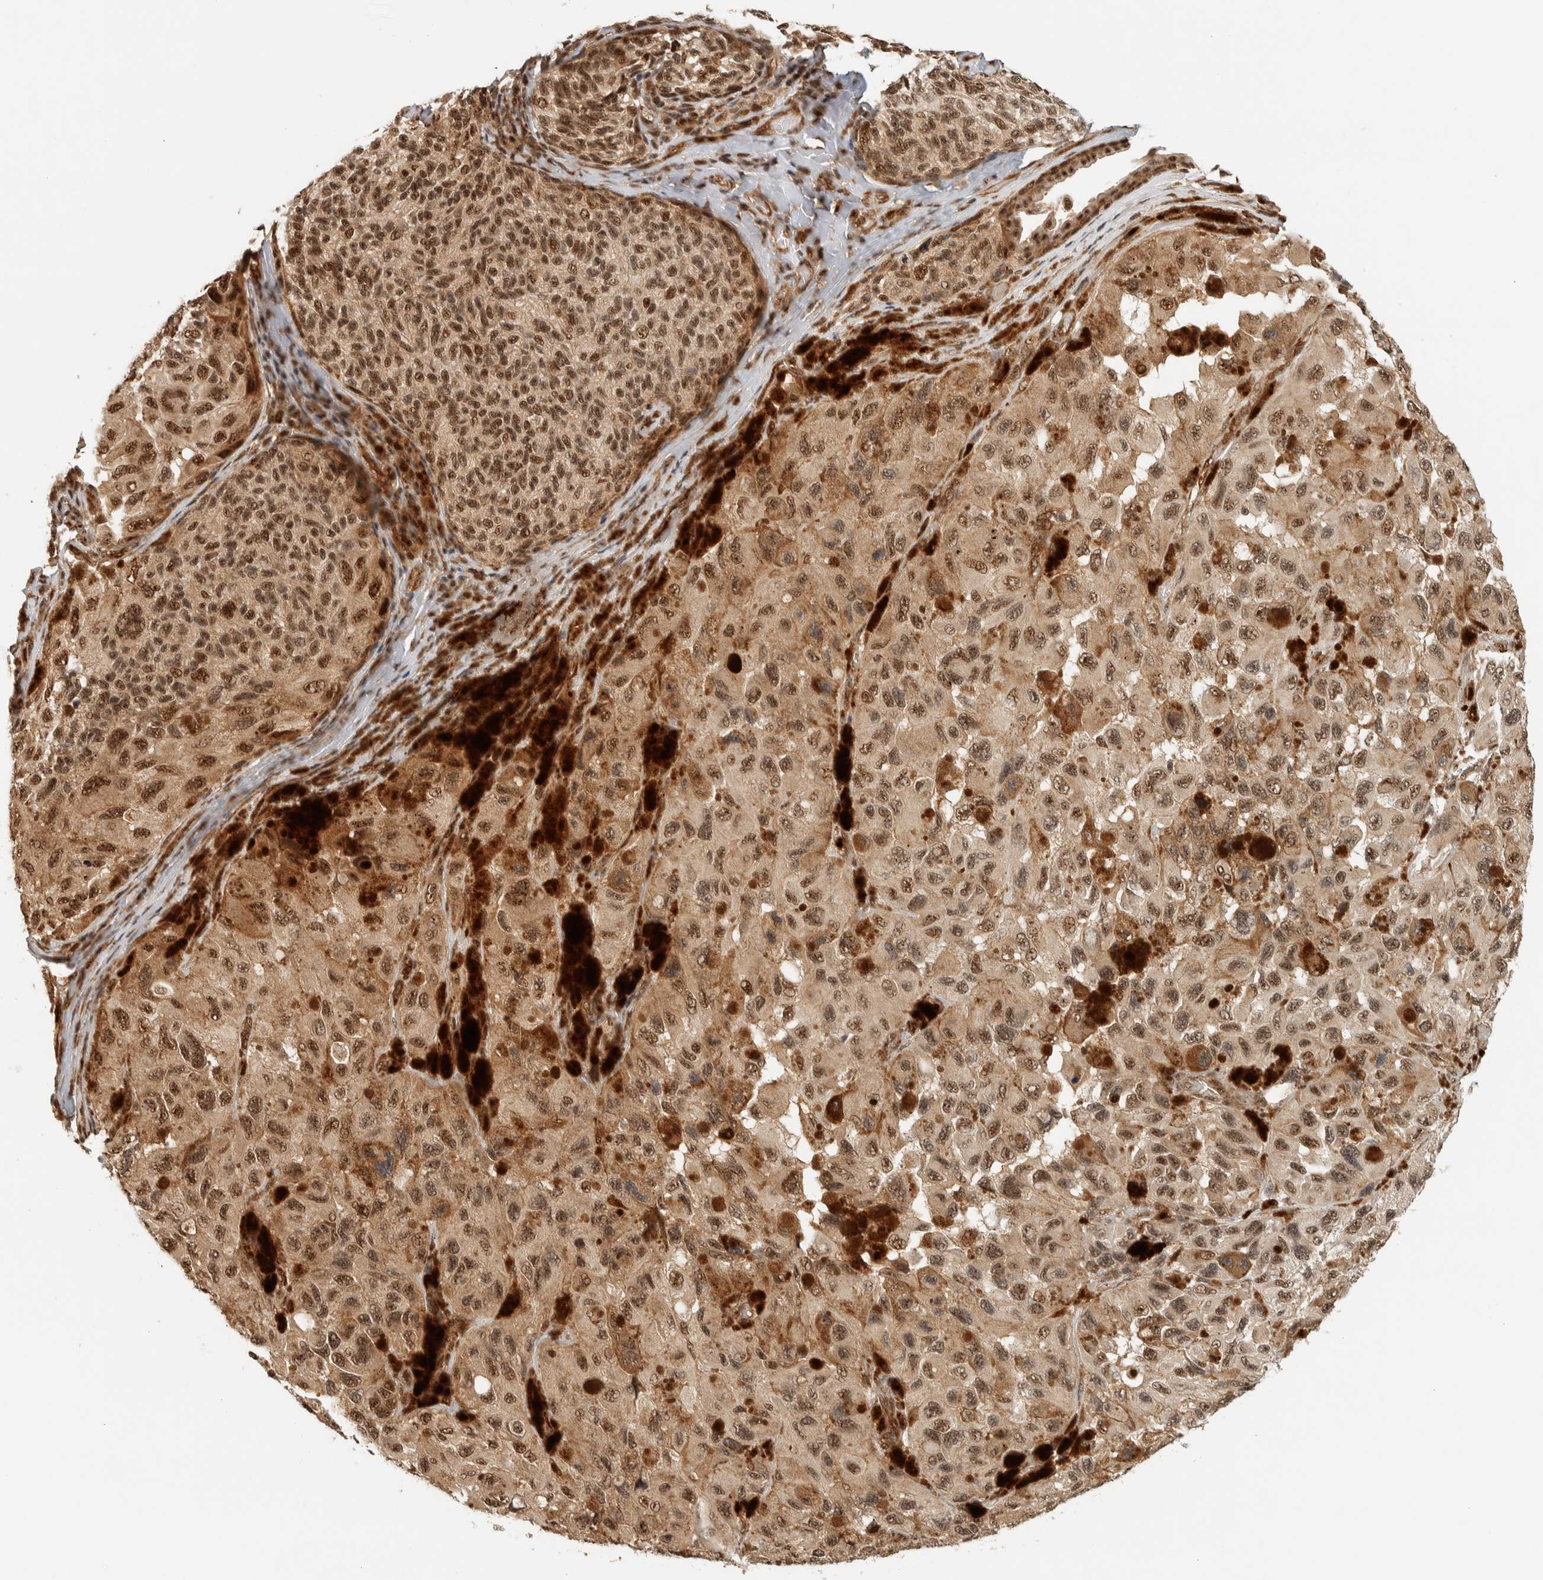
{"staining": {"intensity": "moderate", "quantity": ">75%", "location": "nuclear"}, "tissue": "melanoma", "cell_type": "Tumor cells", "image_type": "cancer", "snomed": [{"axis": "morphology", "description": "Malignant melanoma, NOS"}, {"axis": "topography", "description": "Skin"}], "caption": "Moderate nuclear positivity for a protein is present in about >75% of tumor cells of melanoma using immunohistochemistry (IHC).", "gene": "SIK1", "patient": {"sex": "female", "age": 73}}